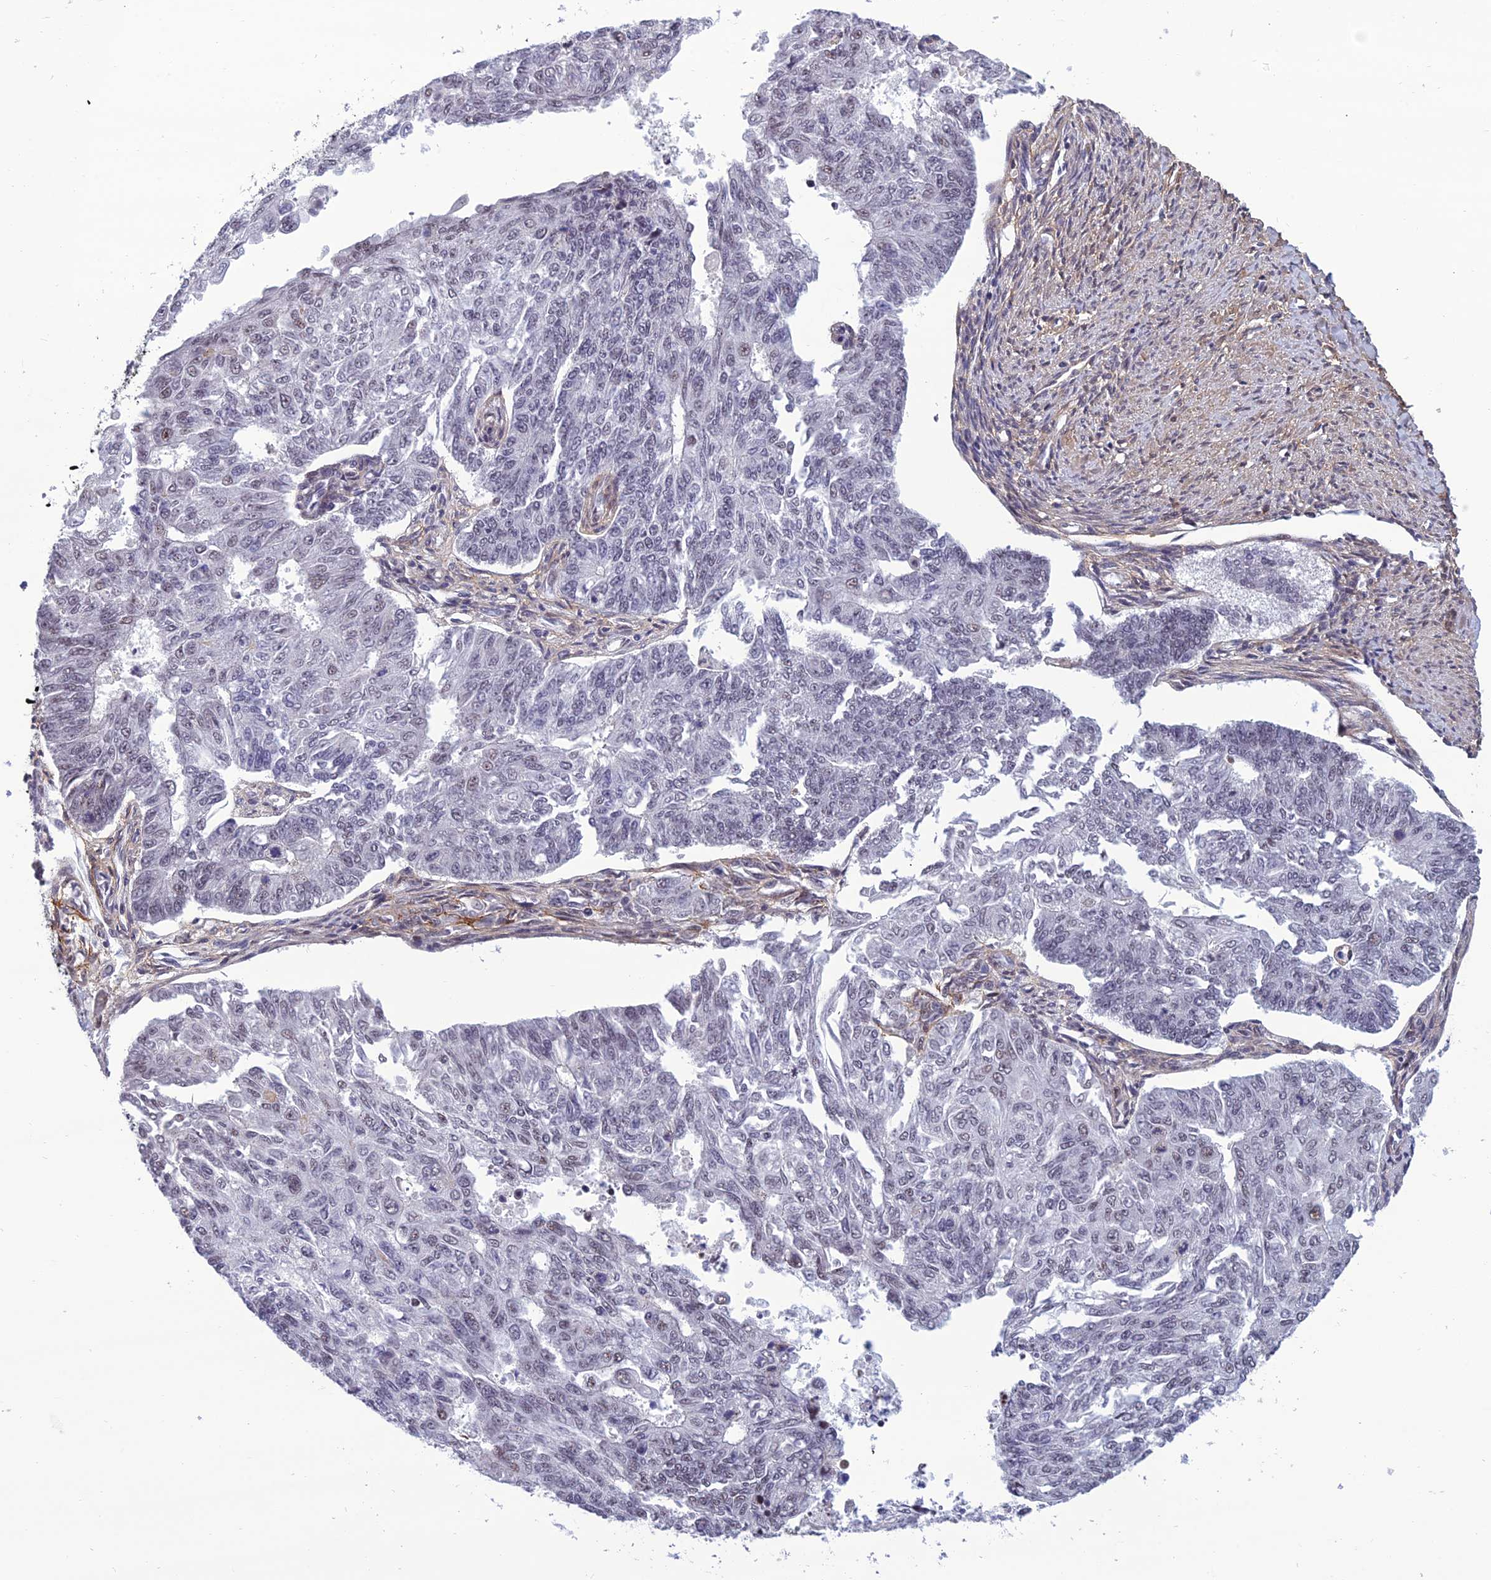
{"staining": {"intensity": "weak", "quantity": "<25%", "location": "nuclear"}, "tissue": "endometrial cancer", "cell_type": "Tumor cells", "image_type": "cancer", "snomed": [{"axis": "morphology", "description": "Adenocarcinoma, NOS"}, {"axis": "topography", "description": "Endometrium"}], "caption": "IHC photomicrograph of human endometrial cancer (adenocarcinoma) stained for a protein (brown), which shows no expression in tumor cells.", "gene": "RSRC1", "patient": {"sex": "female", "age": 32}}